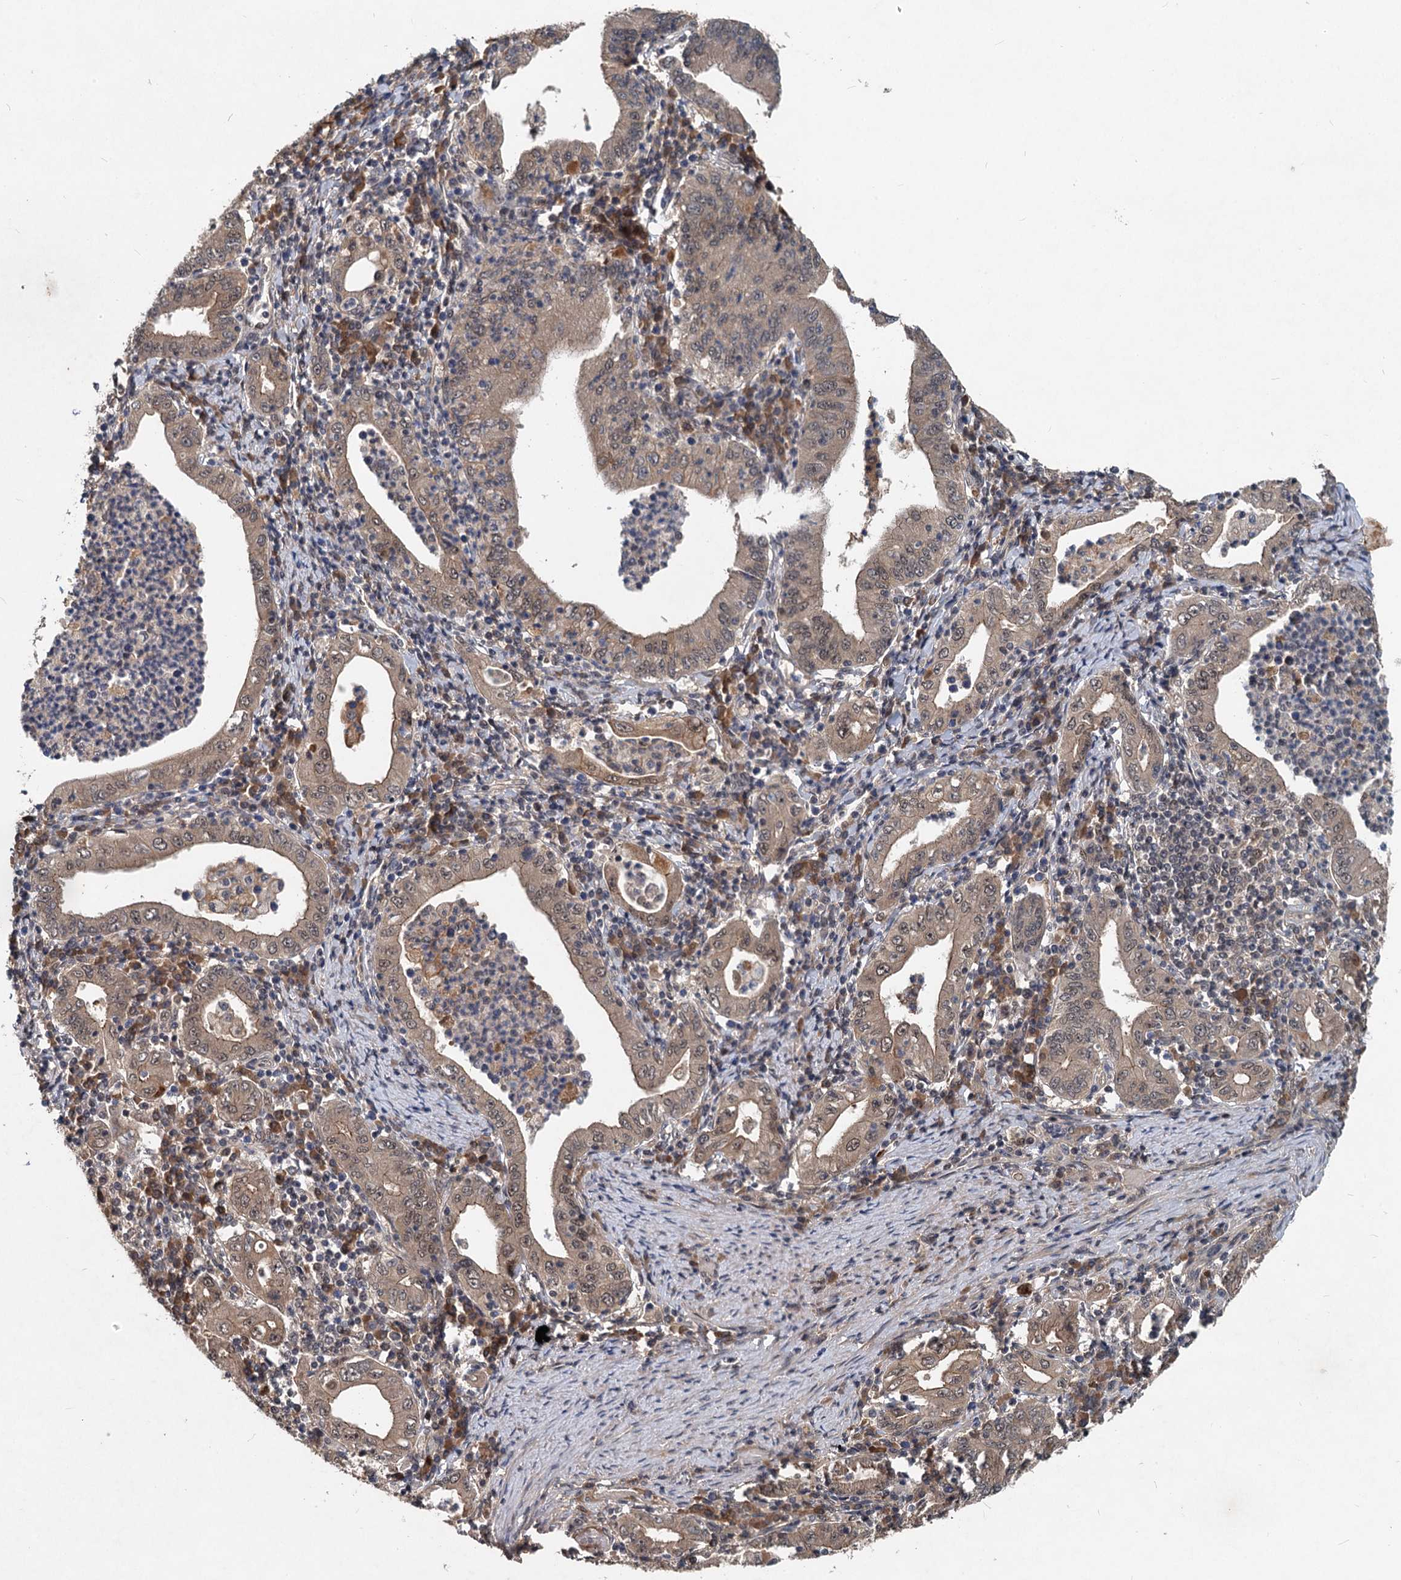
{"staining": {"intensity": "moderate", "quantity": ">75%", "location": "cytoplasmic/membranous,nuclear"}, "tissue": "stomach cancer", "cell_type": "Tumor cells", "image_type": "cancer", "snomed": [{"axis": "morphology", "description": "Normal tissue, NOS"}, {"axis": "morphology", "description": "Adenocarcinoma, NOS"}, {"axis": "topography", "description": "Esophagus"}, {"axis": "topography", "description": "Stomach, upper"}, {"axis": "topography", "description": "Peripheral nerve tissue"}], "caption": "Immunohistochemistry of stomach cancer (adenocarcinoma) demonstrates medium levels of moderate cytoplasmic/membranous and nuclear positivity in approximately >75% of tumor cells.", "gene": "RITA1", "patient": {"sex": "male", "age": 62}}